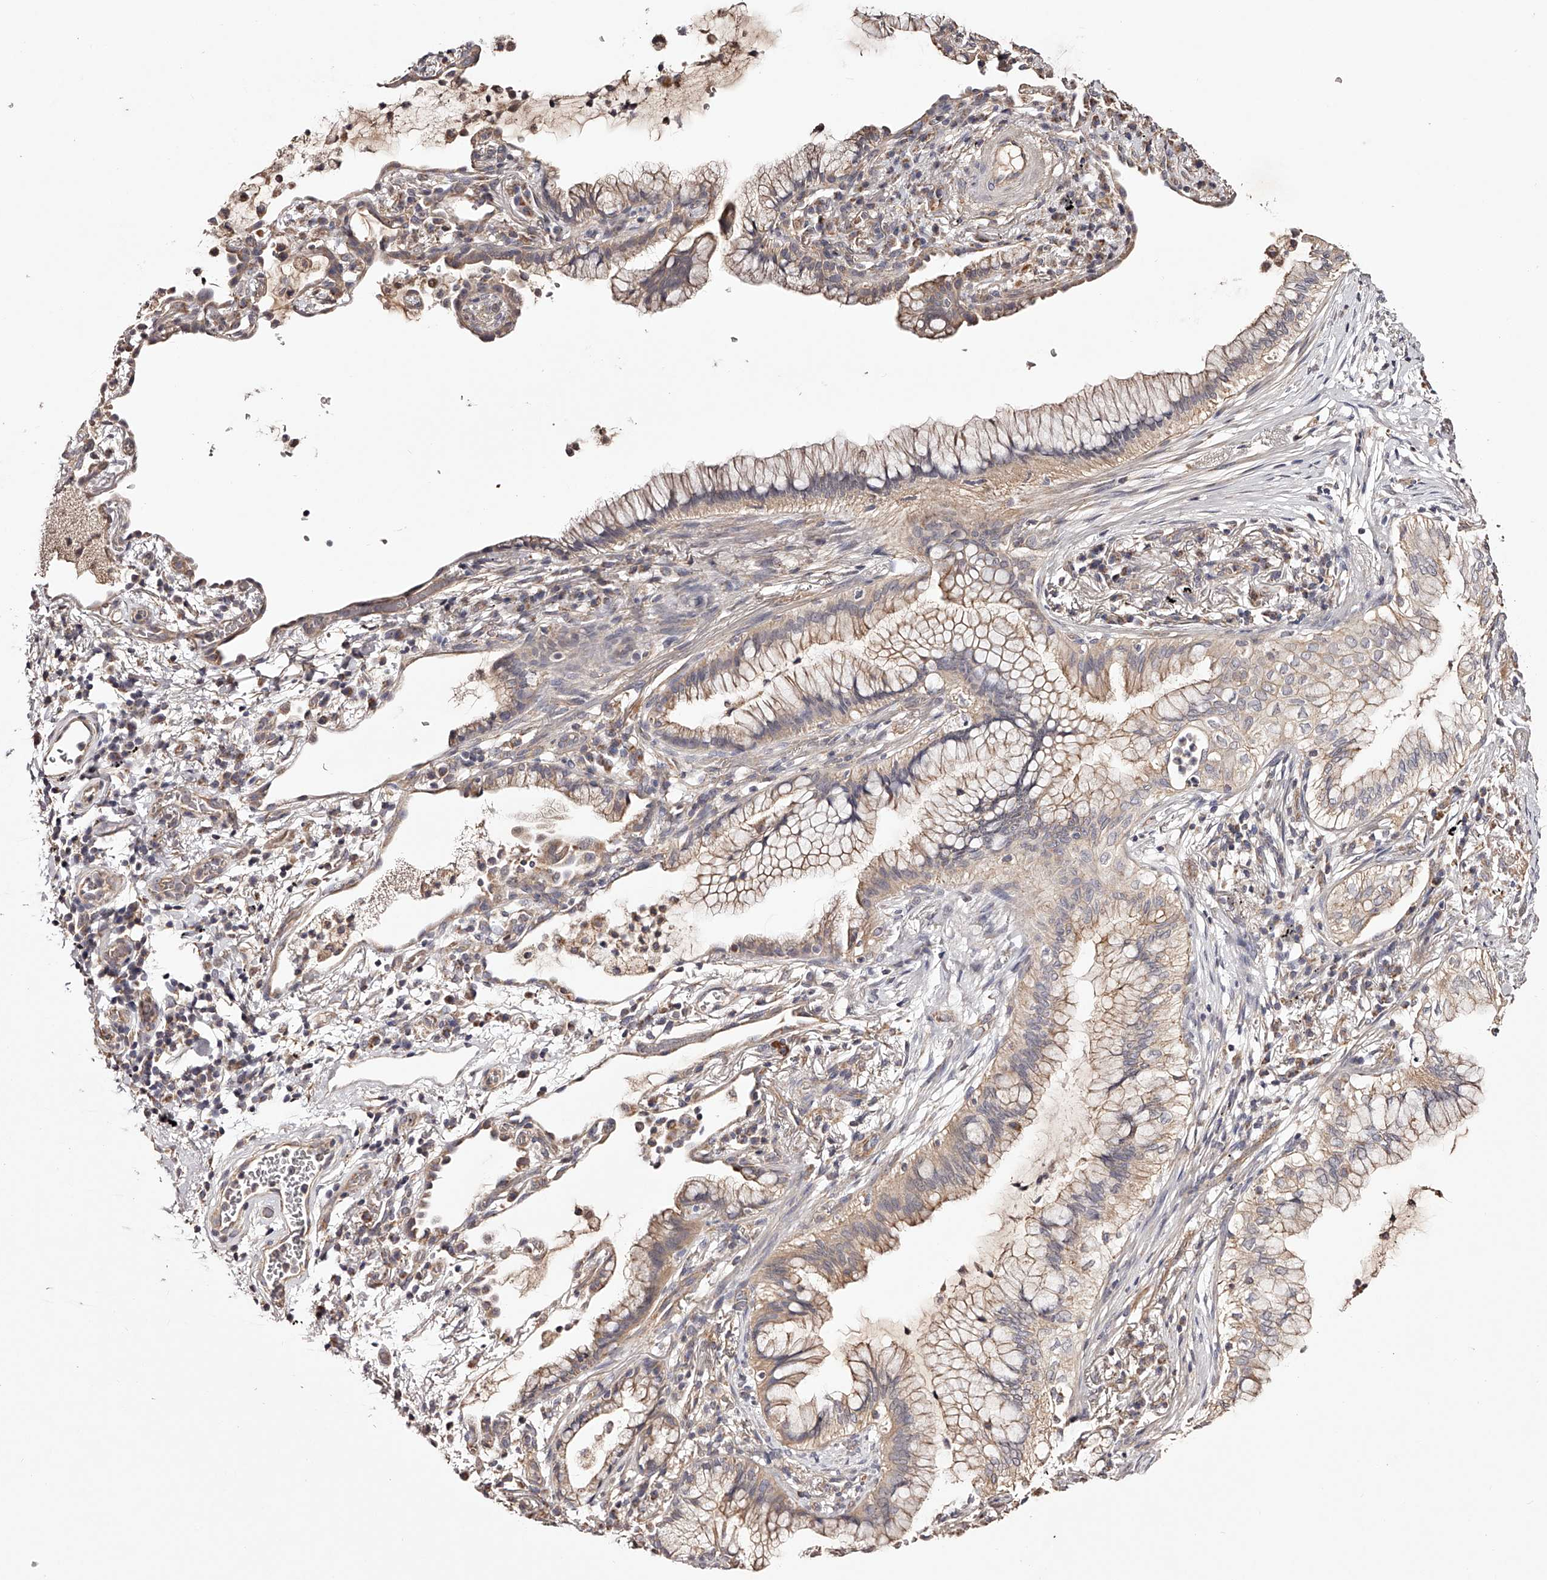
{"staining": {"intensity": "weak", "quantity": ">75%", "location": "cytoplasmic/membranous"}, "tissue": "lung cancer", "cell_type": "Tumor cells", "image_type": "cancer", "snomed": [{"axis": "morphology", "description": "Adenocarcinoma, NOS"}, {"axis": "topography", "description": "Lung"}], "caption": "High-magnification brightfield microscopy of adenocarcinoma (lung) stained with DAB (brown) and counterstained with hematoxylin (blue). tumor cells exhibit weak cytoplasmic/membranous positivity is seen in approximately>75% of cells.", "gene": "USP21", "patient": {"sex": "female", "age": 70}}